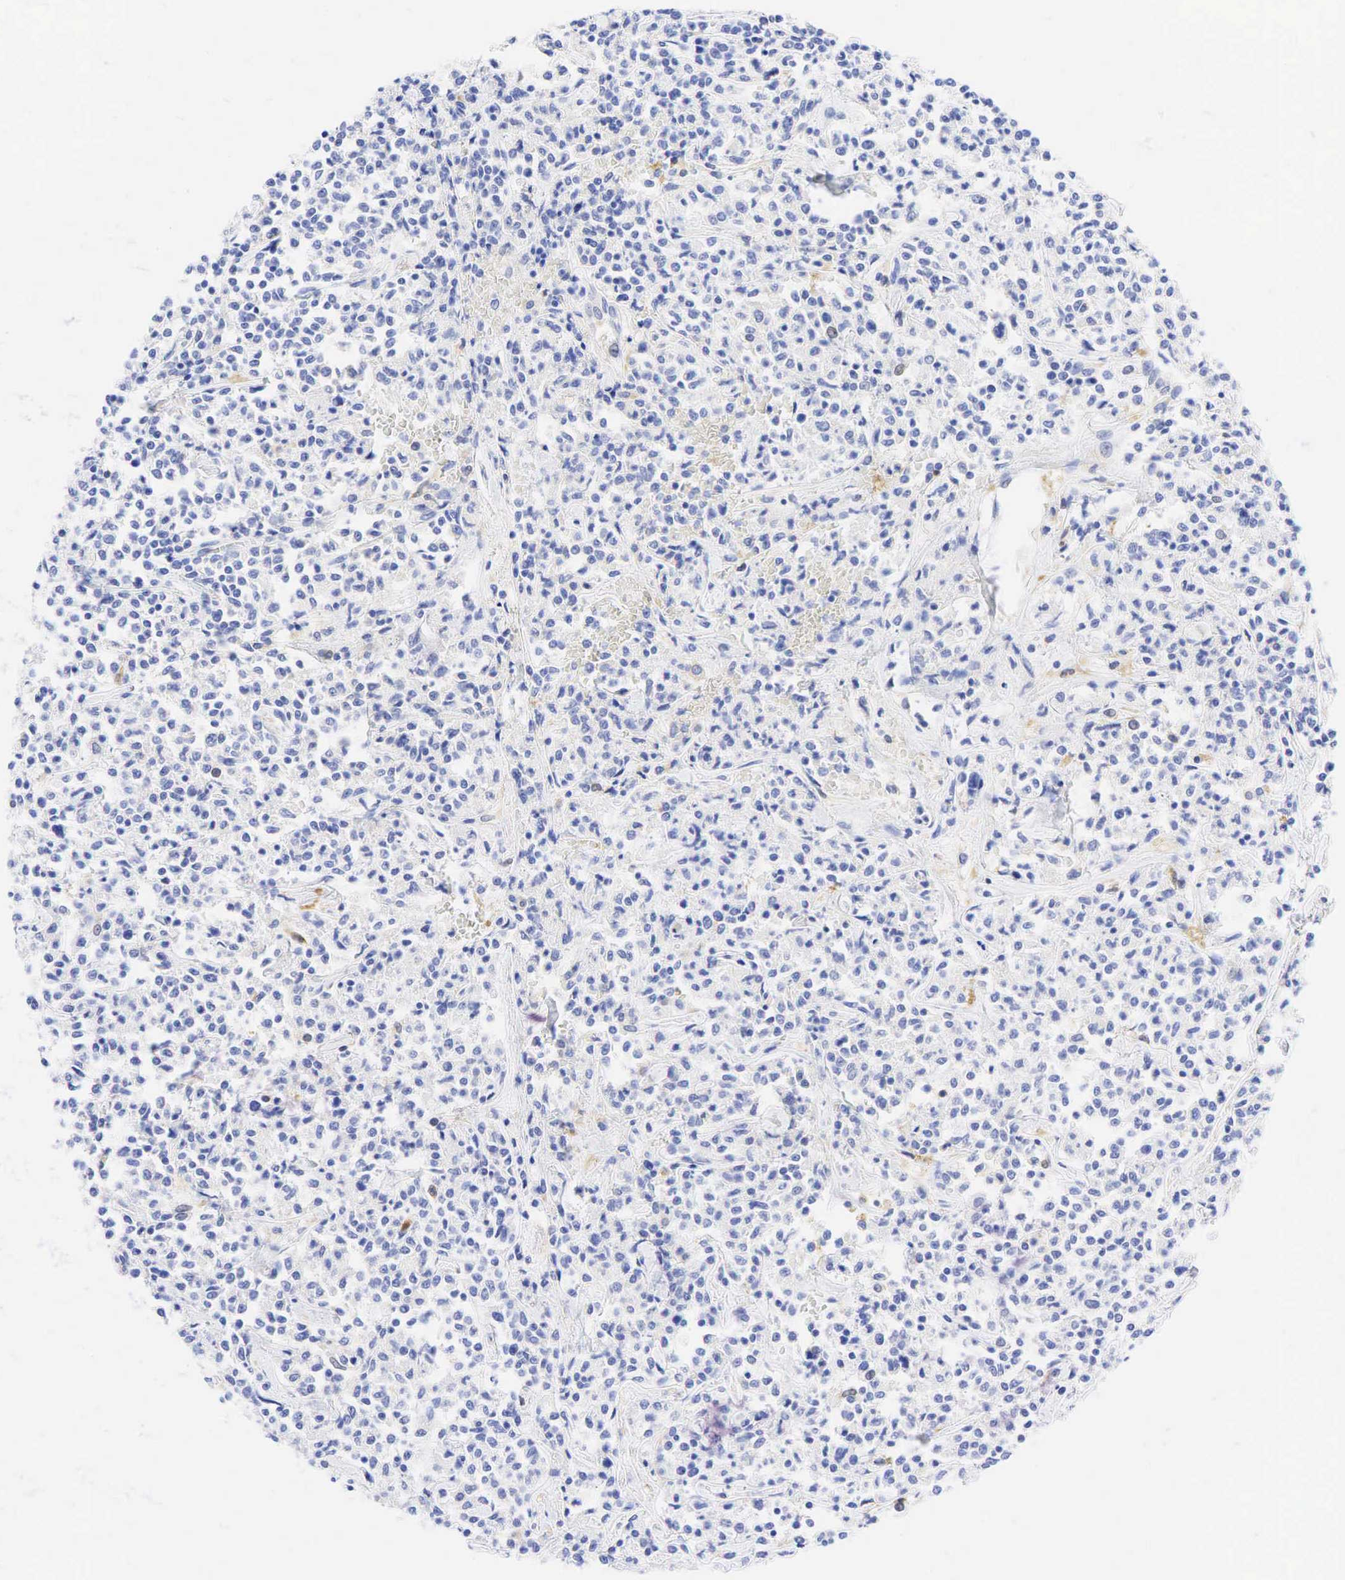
{"staining": {"intensity": "negative", "quantity": "none", "location": "none"}, "tissue": "lymphoma", "cell_type": "Tumor cells", "image_type": "cancer", "snomed": [{"axis": "morphology", "description": "Malignant lymphoma, non-Hodgkin's type, Low grade"}, {"axis": "topography", "description": "Small intestine"}], "caption": "Tumor cells show no significant expression in lymphoma.", "gene": "TNFRSF8", "patient": {"sex": "female", "age": 59}}